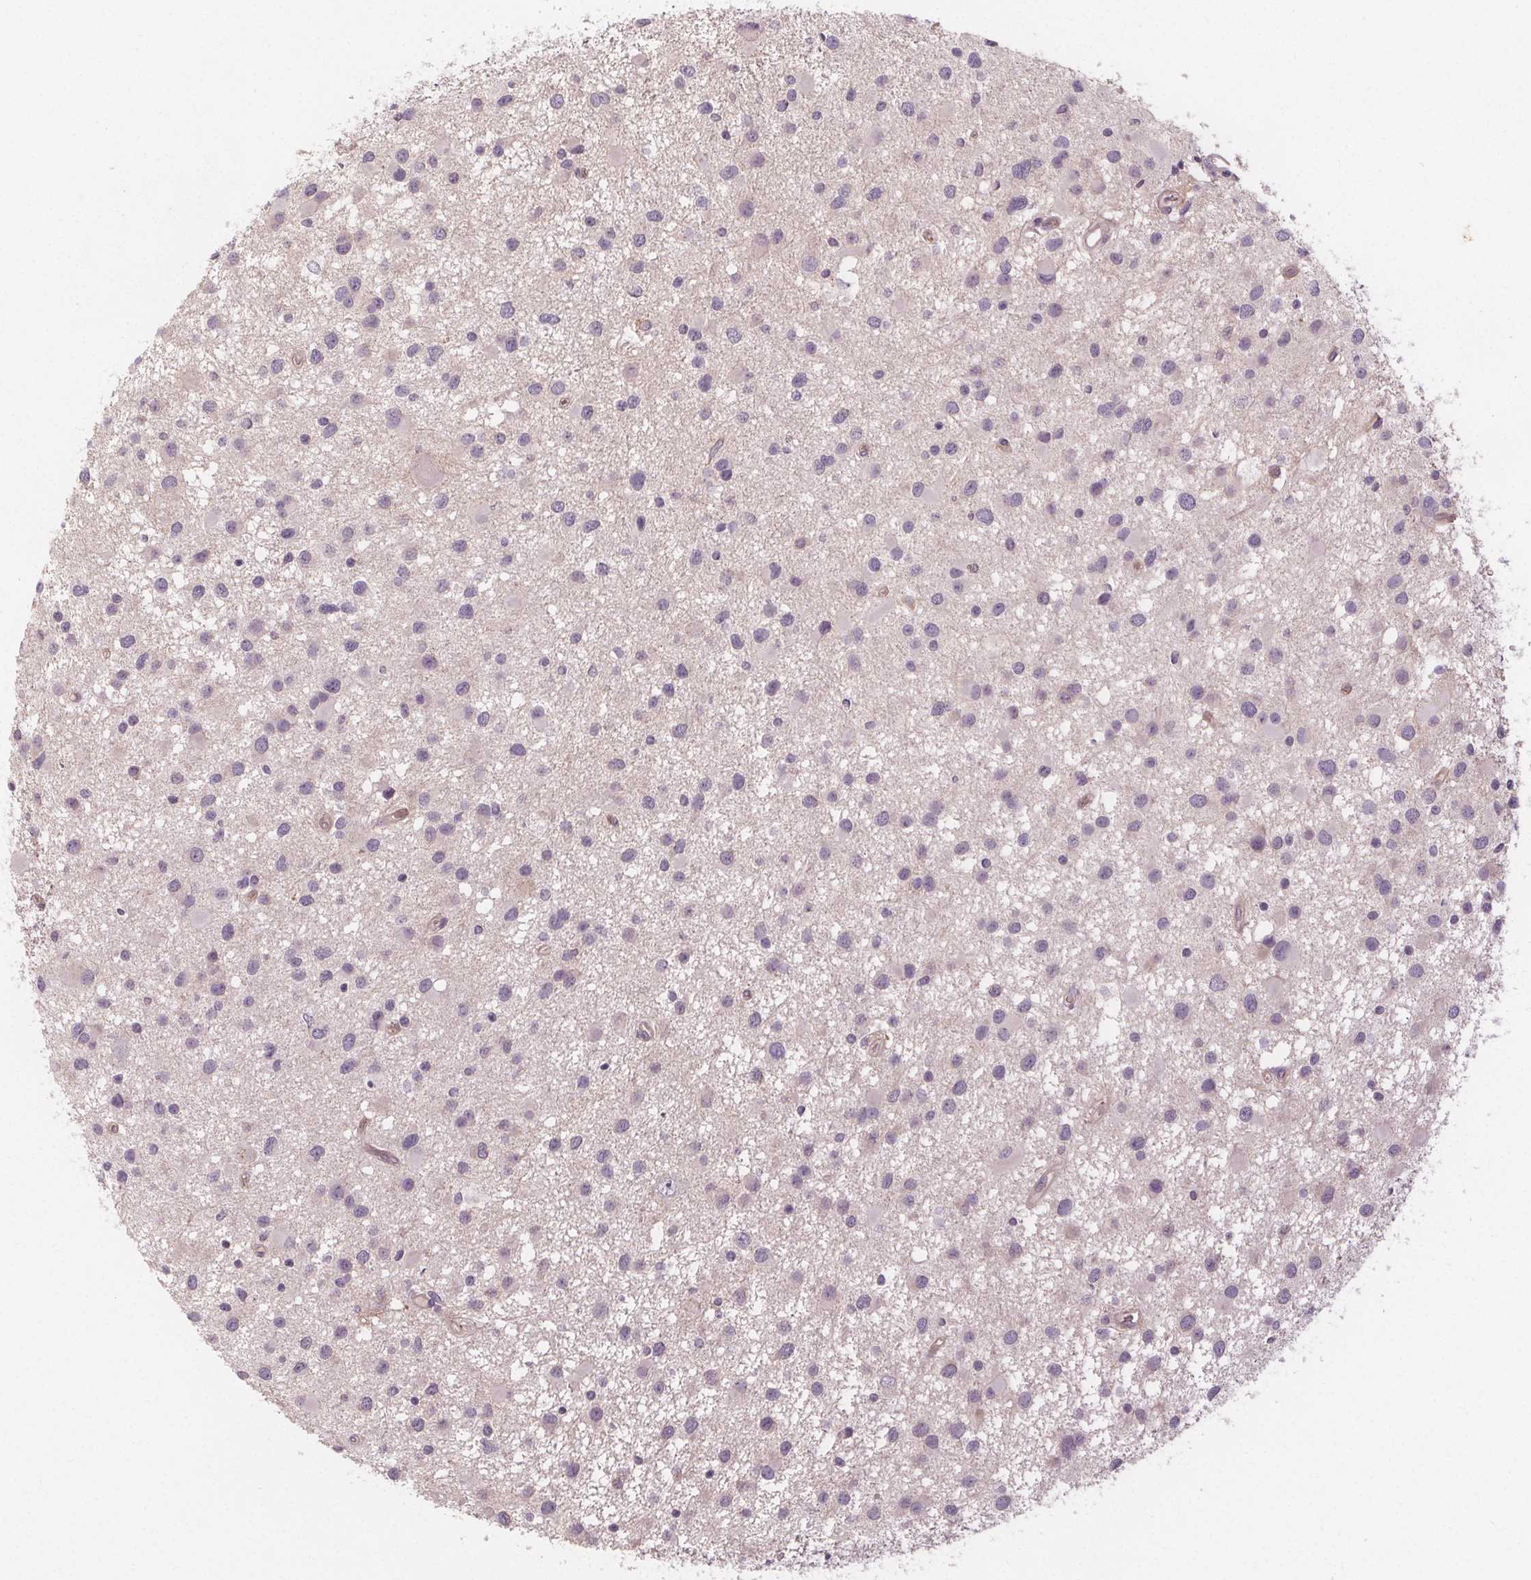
{"staining": {"intensity": "negative", "quantity": "none", "location": "none"}, "tissue": "glioma", "cell_type": "Tumor cells", "image_type": "cancer", "snomed": [{"axis": "morphology", "description": "Glioma, malignant, Low grade"}, {"axis": "topography", "description": "Brain"}], "caption": "Immunohistochemistry (IHC) photomicrograph of human malignant glioma (low-grade) stained for a protein (brown), which demonstrates no expression in tumor cells.", "gene": "VNN1", "patient": {"sex": "female", "age": 32}}